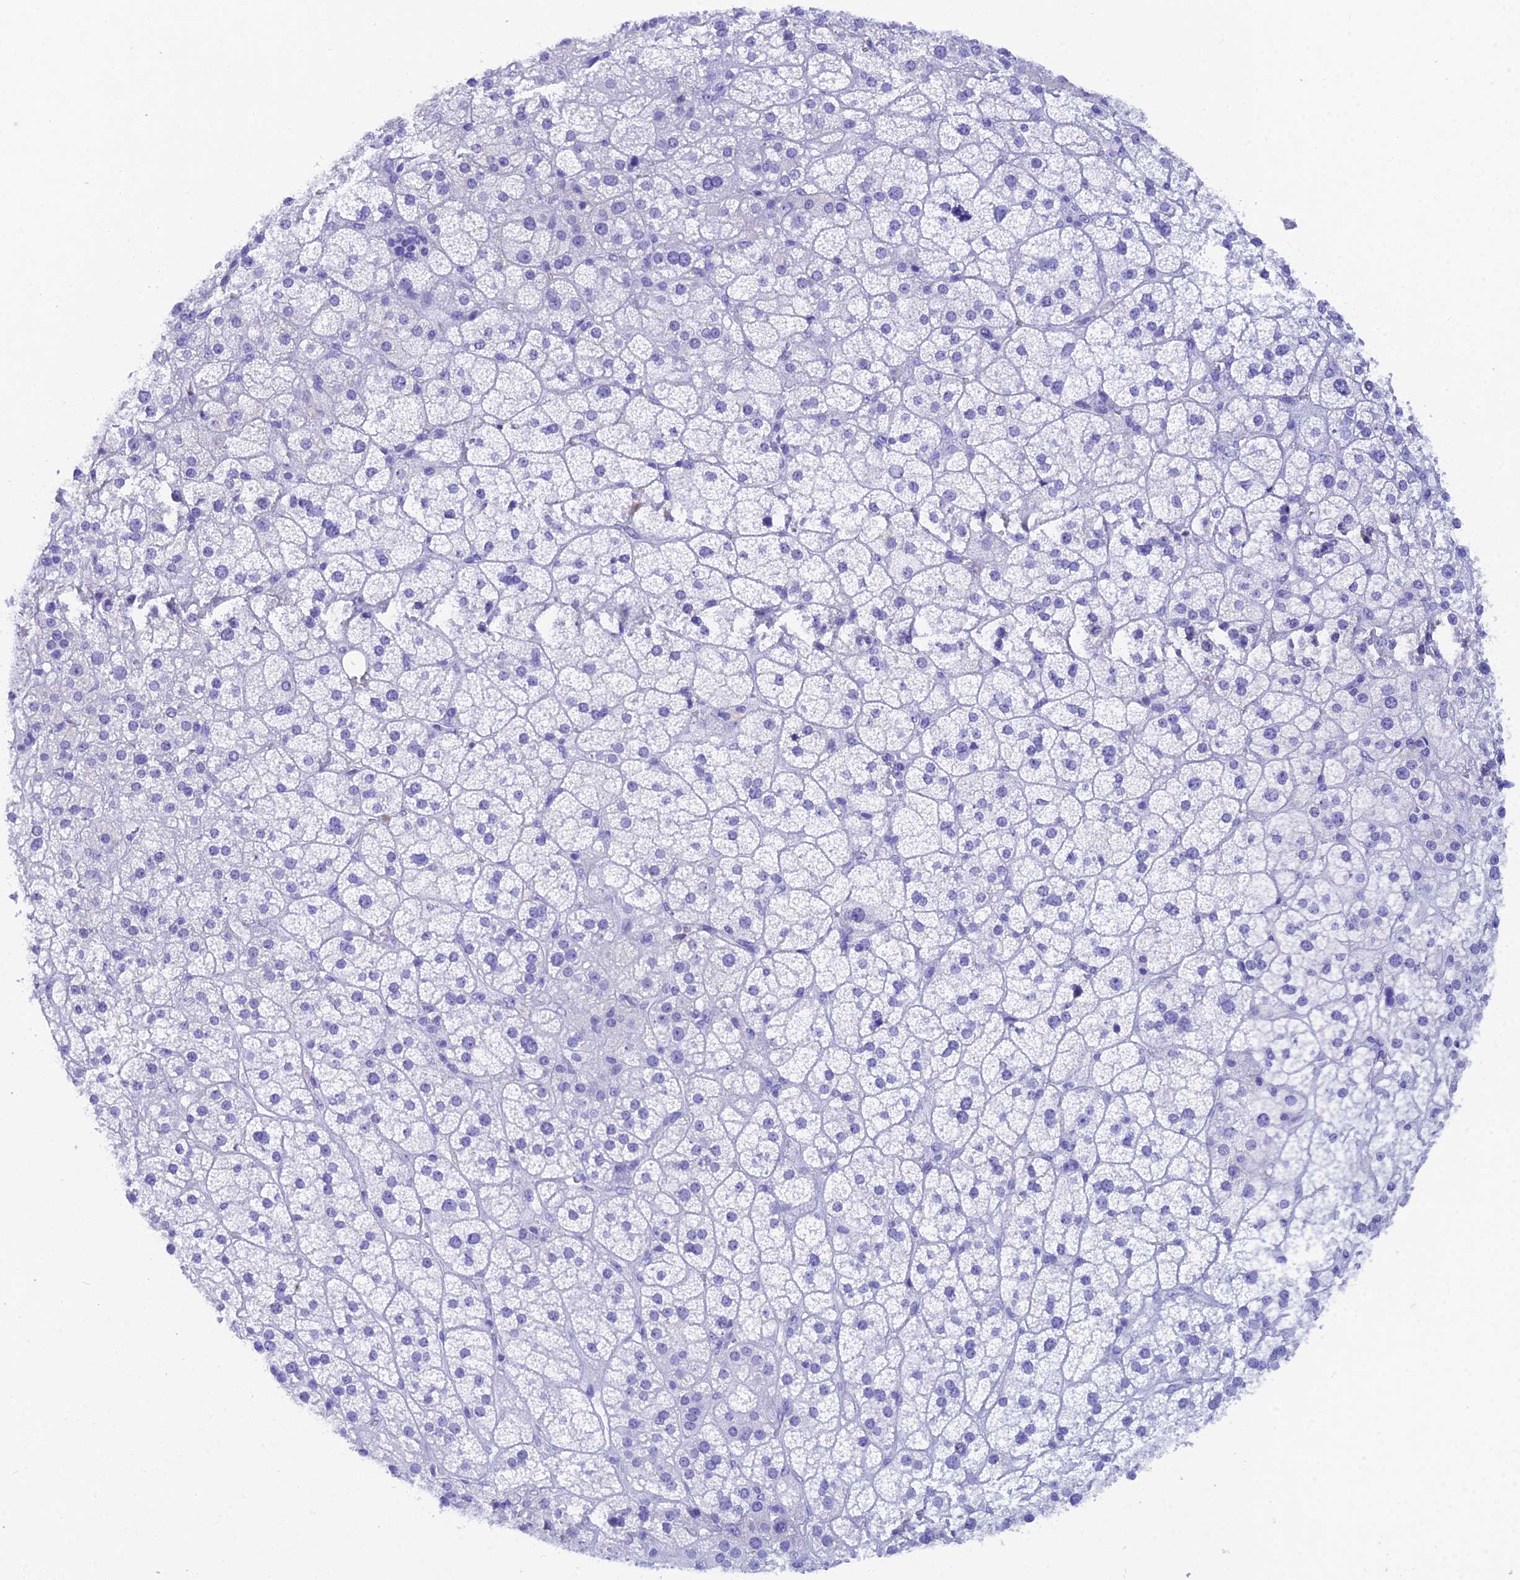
{"staining": {"intensity": "negative", "quantity": "none", "location": "none"}, "tissue": "adrenal gland", "cell_type": "Glandular cells", "image_type": "normal", "snomed": [{"axis": "morphology", "description": "Normal tissue, NOS"}, {"axis": "topography", "description": "Adrenal gland"}], "caption": "DAB immunohistochemical staining of normal adrenal gland reveals no significant staining in glandular cells.", "gene": "REG1A", "patient": {"sex": "female", "age": 70}}